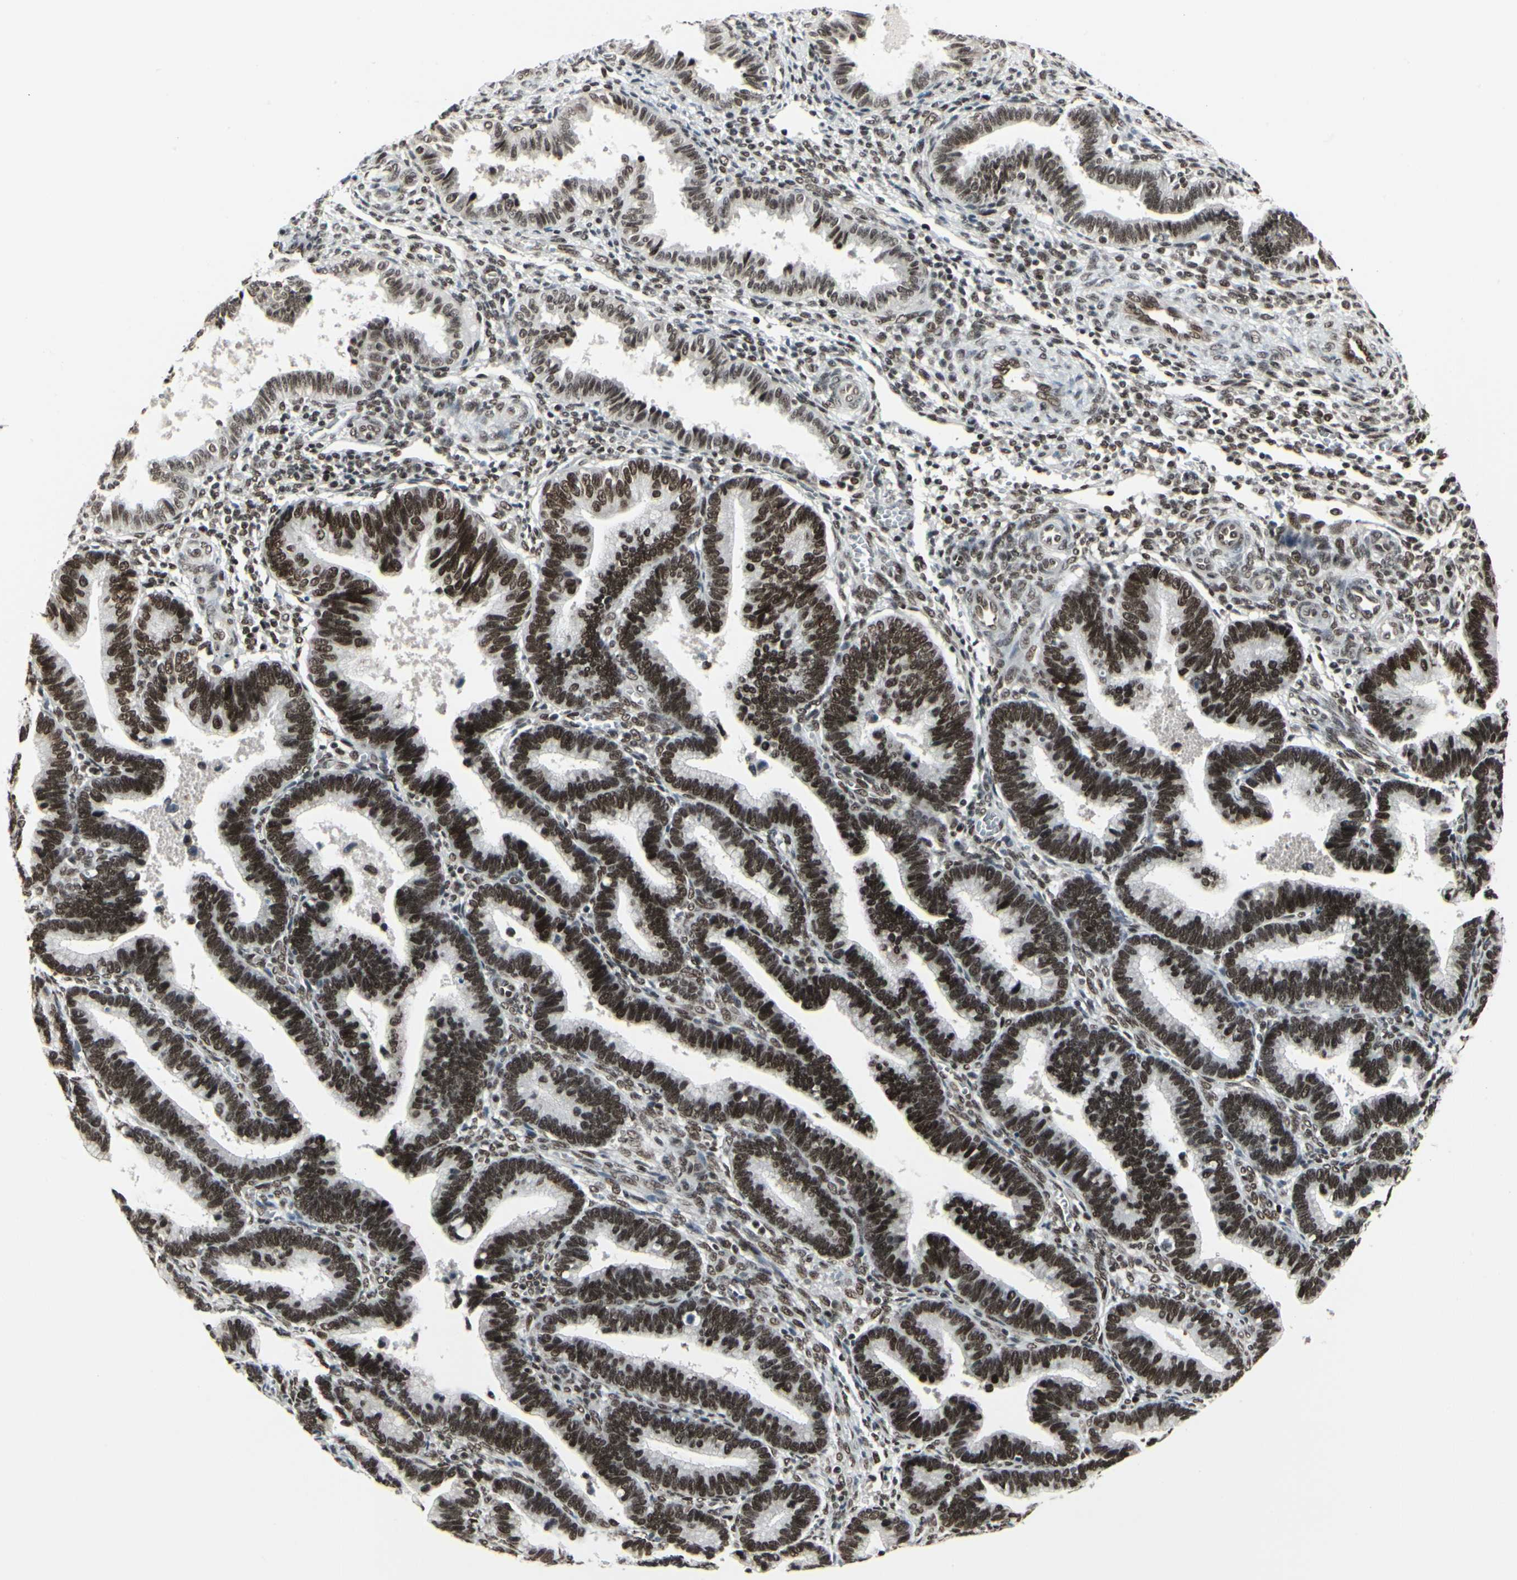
{"staining": {"intensity": "strong", "quantity": ">75%", "location": "nuclear"}, "tissue": "endometrium", "cell_type": "Cells in endometrial stroma", "image_type": "normal", "snomed": [{"axis": "morphology", "description": "Normal tissue, NOS"}, {"axis": "topography", "description": "Endometrium"}], "caption": "A brown stain highlights strong nuclear expression of a protein in cells in endometrial stroma of benign human endometrium.", "gene": "HMG20A", "patient": {"sex": "female", "age": 36}}